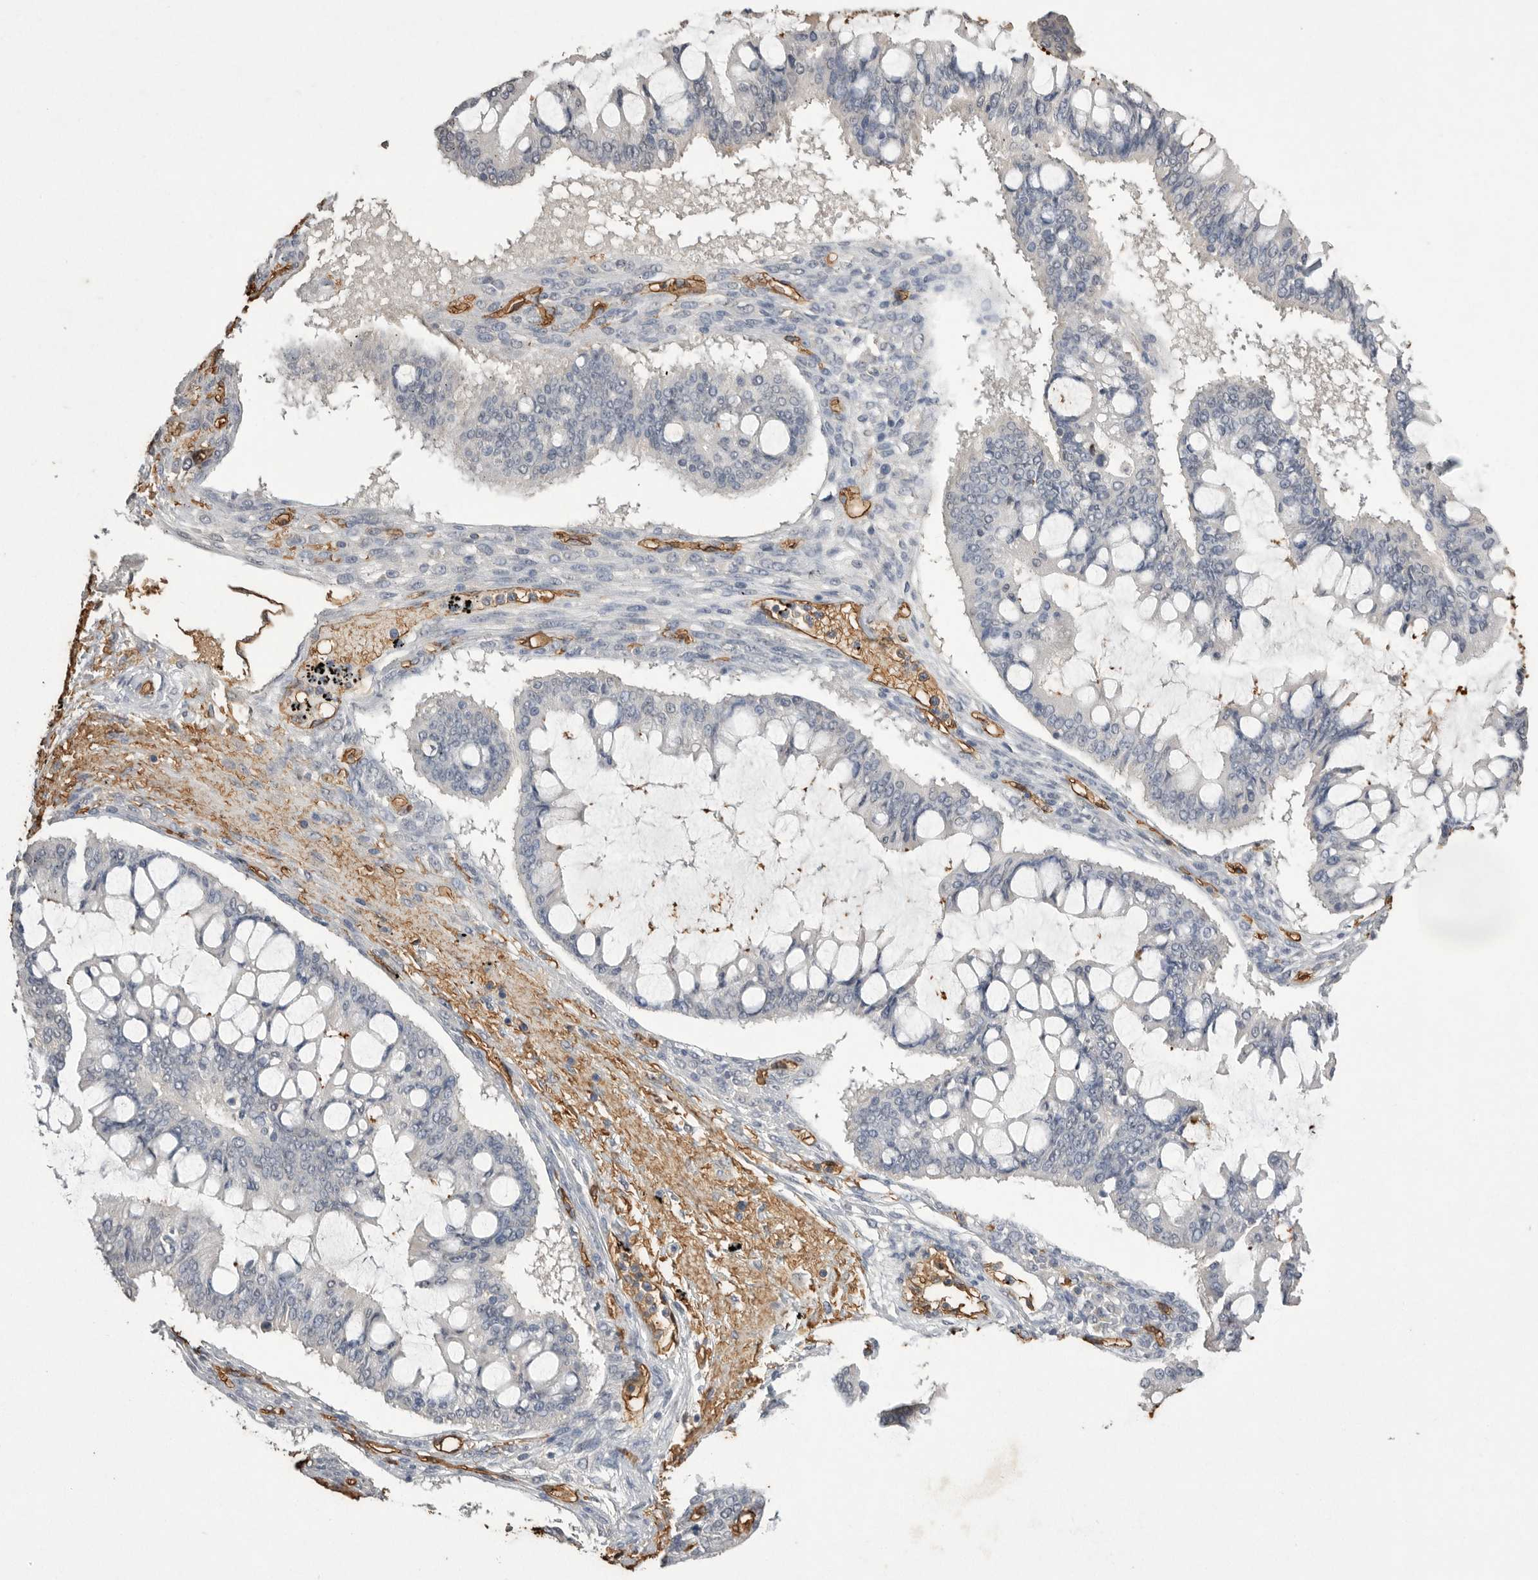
{"staining": {"intensity": "negative", "quantity": "none", "location": "none"}, "tissue": "ovarian cancer", "cell_type": "Tumor cells", "image_type": "cancer", "snomed": [{"axis": "morphology", "description": "Cystadenocarcinoma, mucinous, NOS"}, {"axis": "topography", "description": "Ovary"}], "caption": "A high-resolution histopathology image shows immunohistochemistry staining of ovarian cancer (mucinous cystadenocarcinoma), which reveals no significant staining in tumor cells.", "gene": "IL27", "patient": {"sex": "female", "age": 73}}